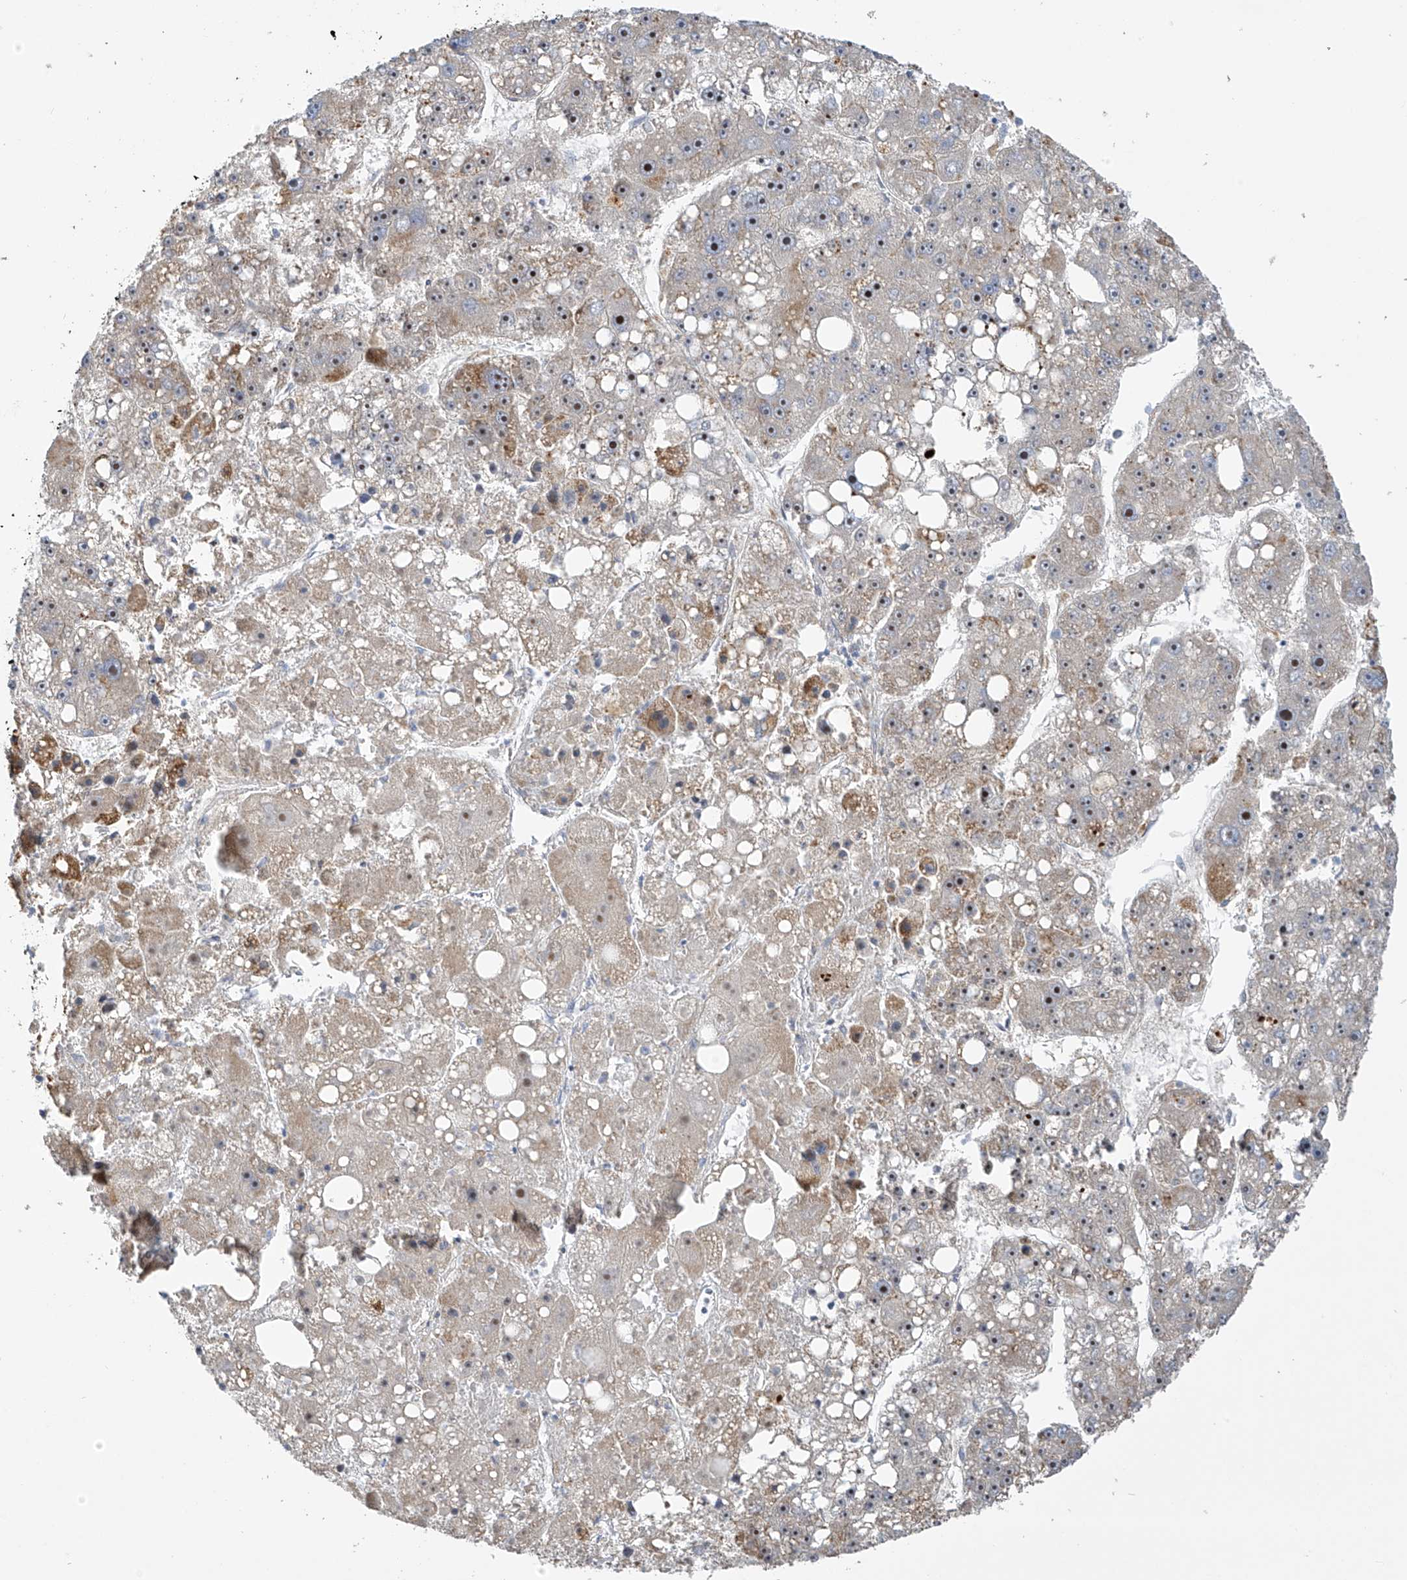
{"staining": {"intensity": "weak", "quantity": "<25%", "location": "nuclear"}, "tissue": "liver cancer", "cell_type": "Tumor cells", "image_type": "cancer", "snomed": [{"axis": "morphology", "description": "Carcinoma, Hepatocellular, NOS"}, {"axis": "topography", "description": "Liver"}], "caption": "IHC image of neoplastic tissue: liver hepatocellular carcinoma stained with DAB (3,3'-diaminobenzidine) exhibits no significant protein staining in tumor cells.", "gene": "ZNF641", "patient": {"sex": "female", "age": 61}}